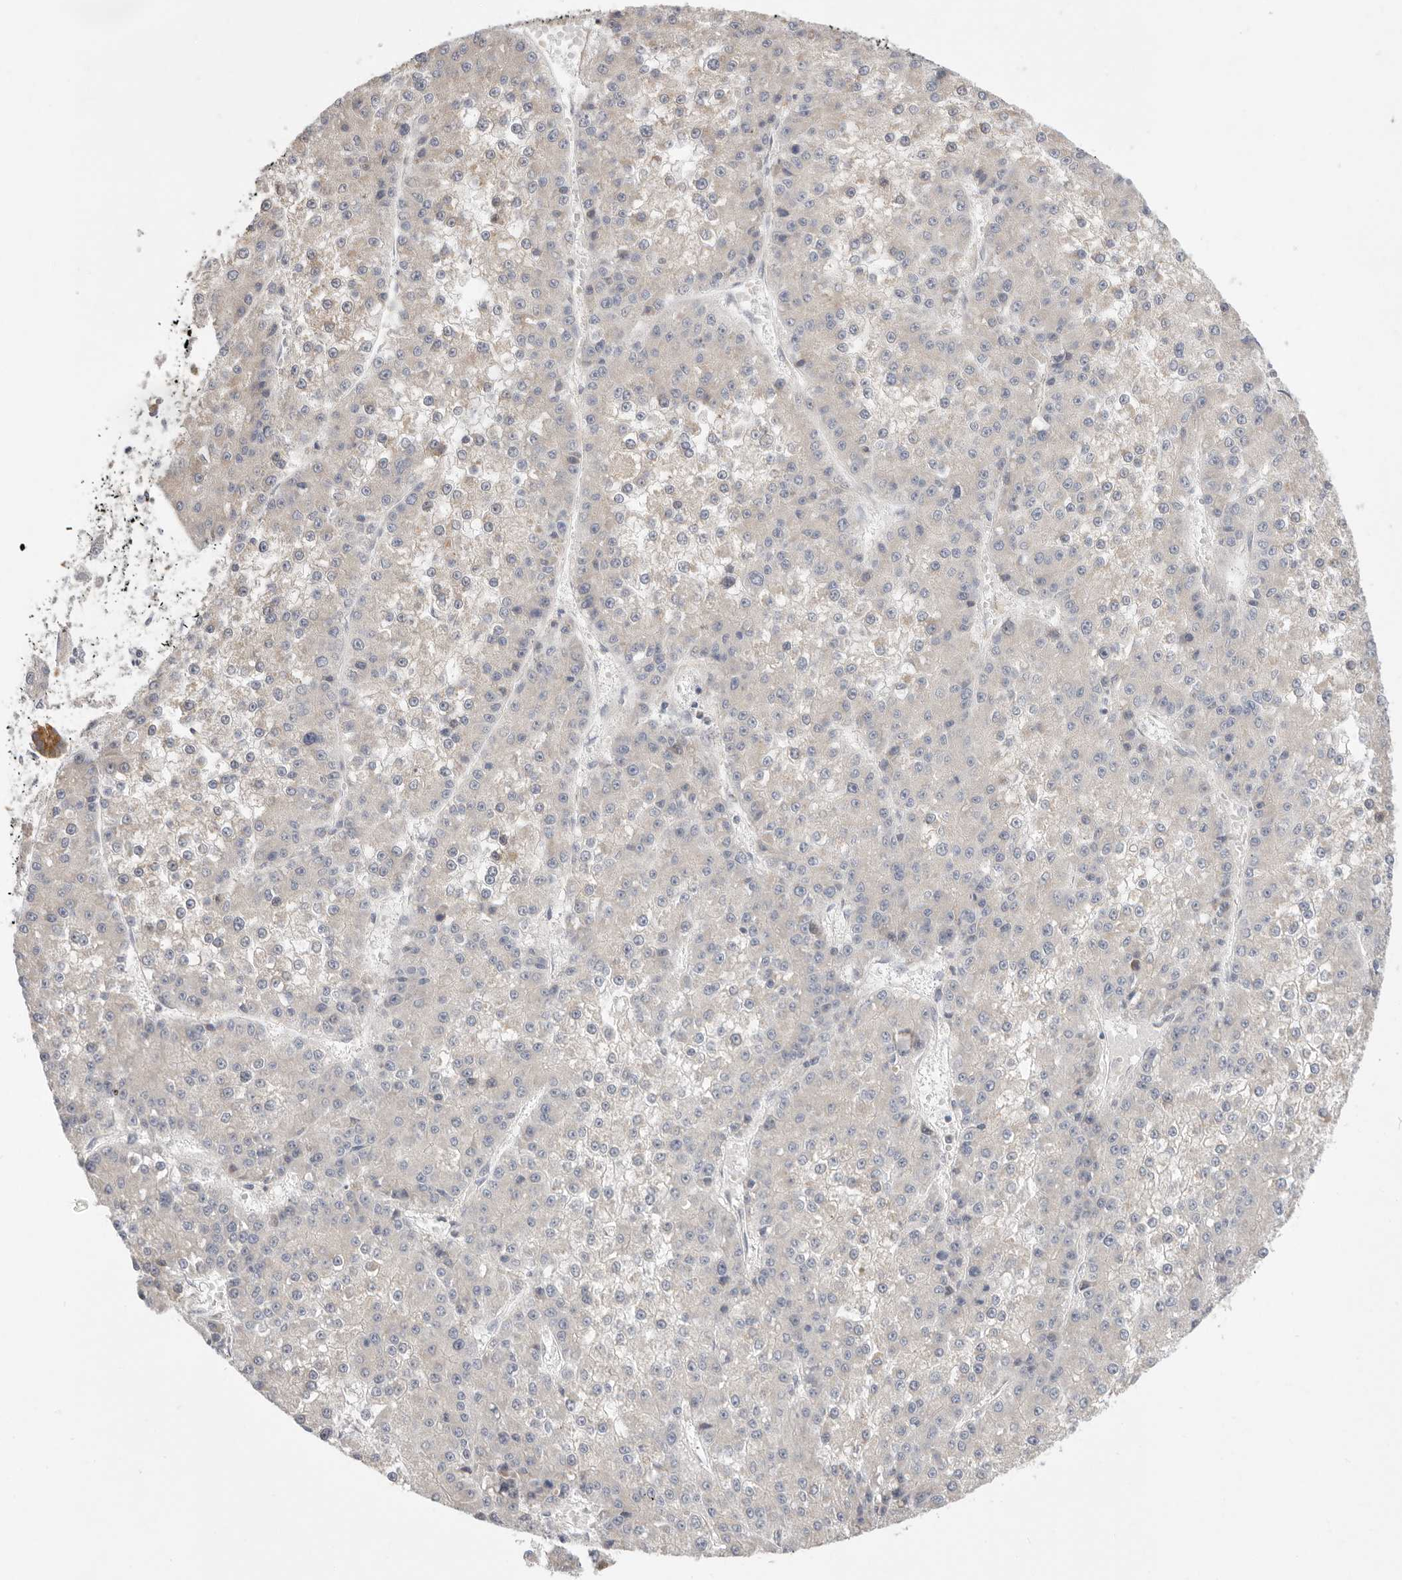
{"staining": {"intensity": "negative", "quantity": "none", "location": "none"}, "tissue": "liver cancer", "cell_type": "Tumor cells", "image_type": "cancer", "snomed": [{"axis": "morphology", "description": "Carcinoma, Hepatocellular, NOS"}, {"axis": "topography", "description": "Liver"}], "caption": "The histopathology image displays no staining of tumor cells in liver hepatocellular carcinoma.", "gene": "USH1C", "patient": {"sex": "female", "age": 73}}